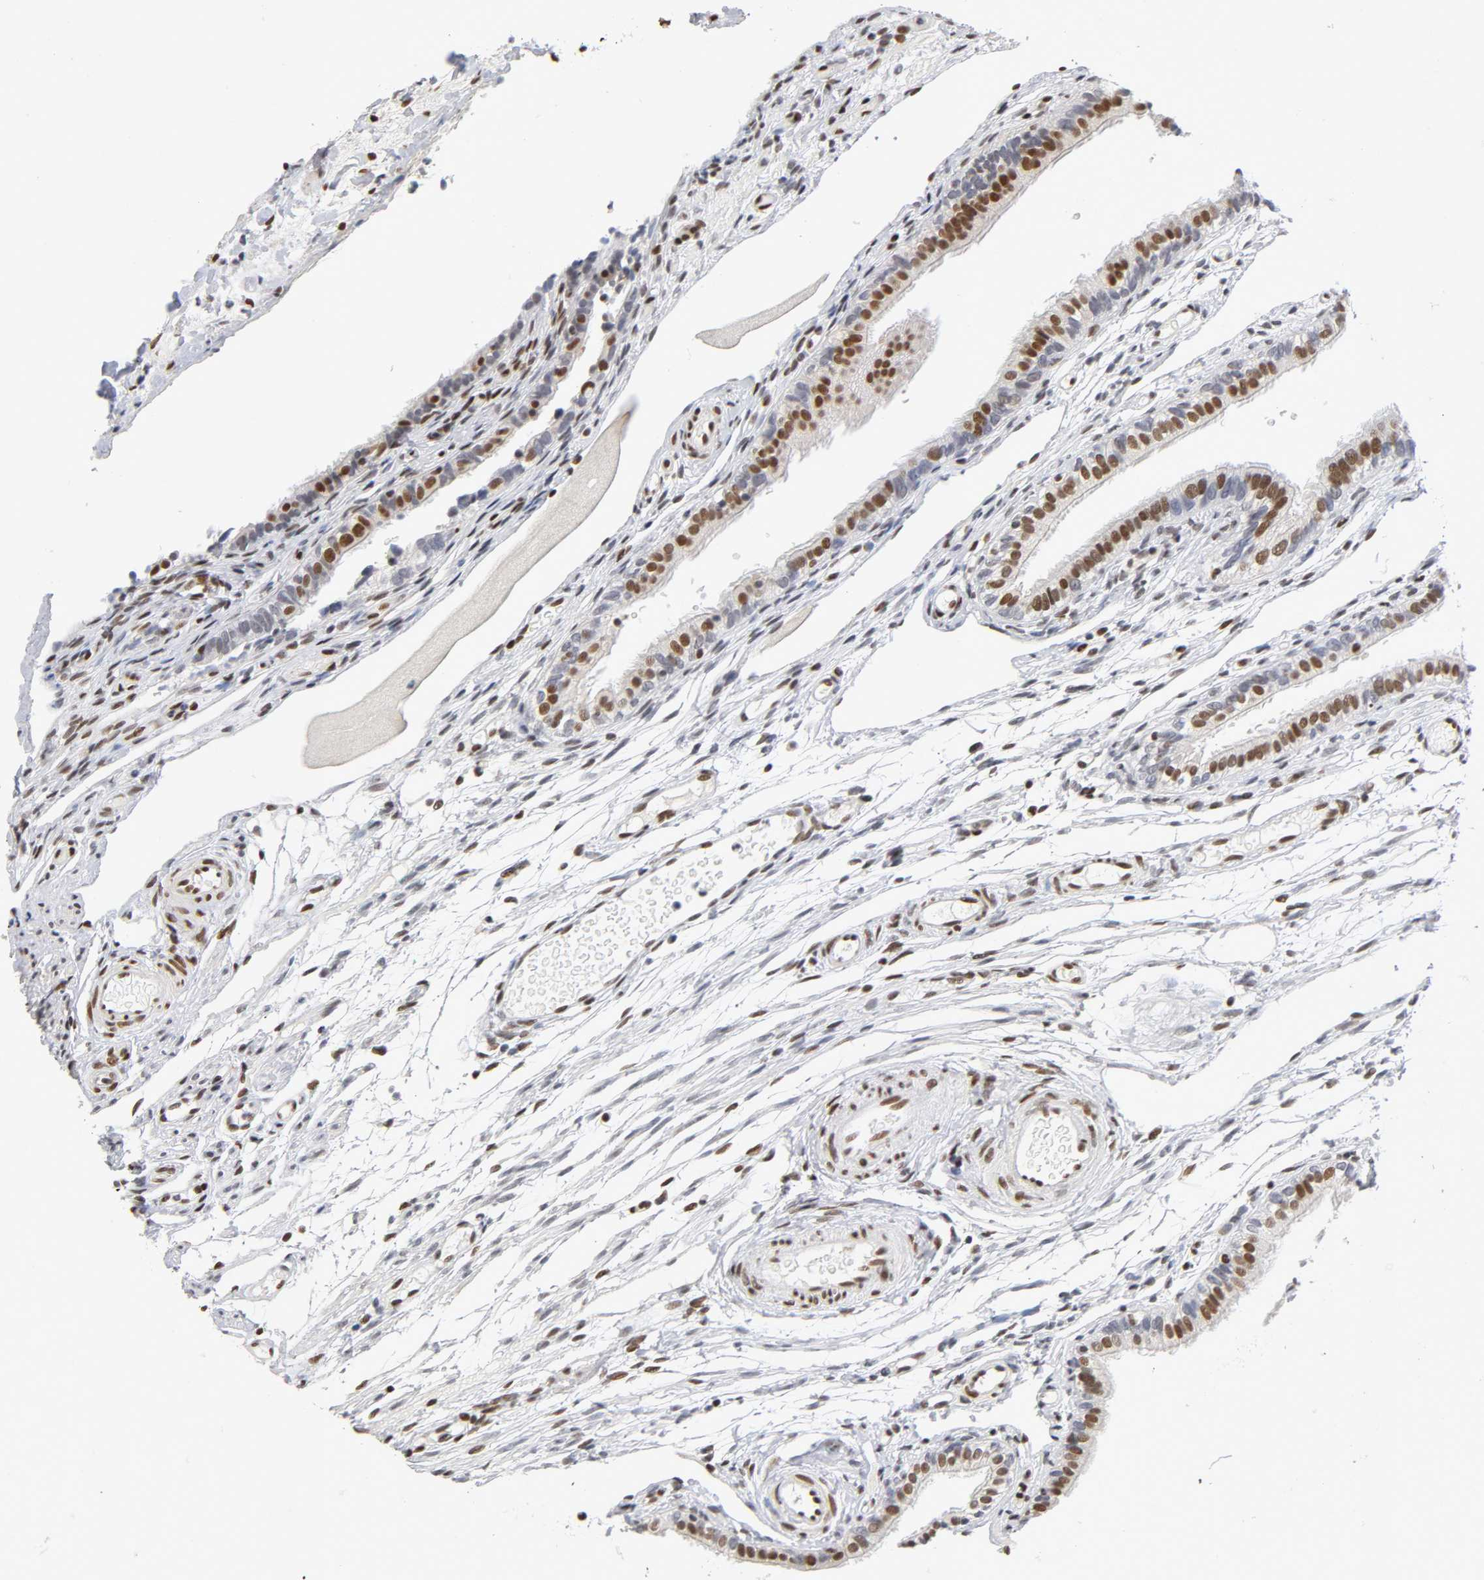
{"staining": {"intensity": "strong", "quantity": ">75%", "location": "nuclear"}, "tissue": "fallopian tube", "cell_type": "Glandular cells", "image_type": "normal", "snomed": [{"axis": "morphology", "description": "Normal tissue, NOS"}, {"axis": "morphology", "description": "Dermoid, NOS"}, {"axis": "topography", "description": "Fallopian tube"}], "caption": "Strong nuclear staining for a protein is identified in about >75% of glandular cells of normal fallopian tube using immunohistochemistry.", "gene": "NR3C1", "patient": {"sex": "female", "age": 33}}